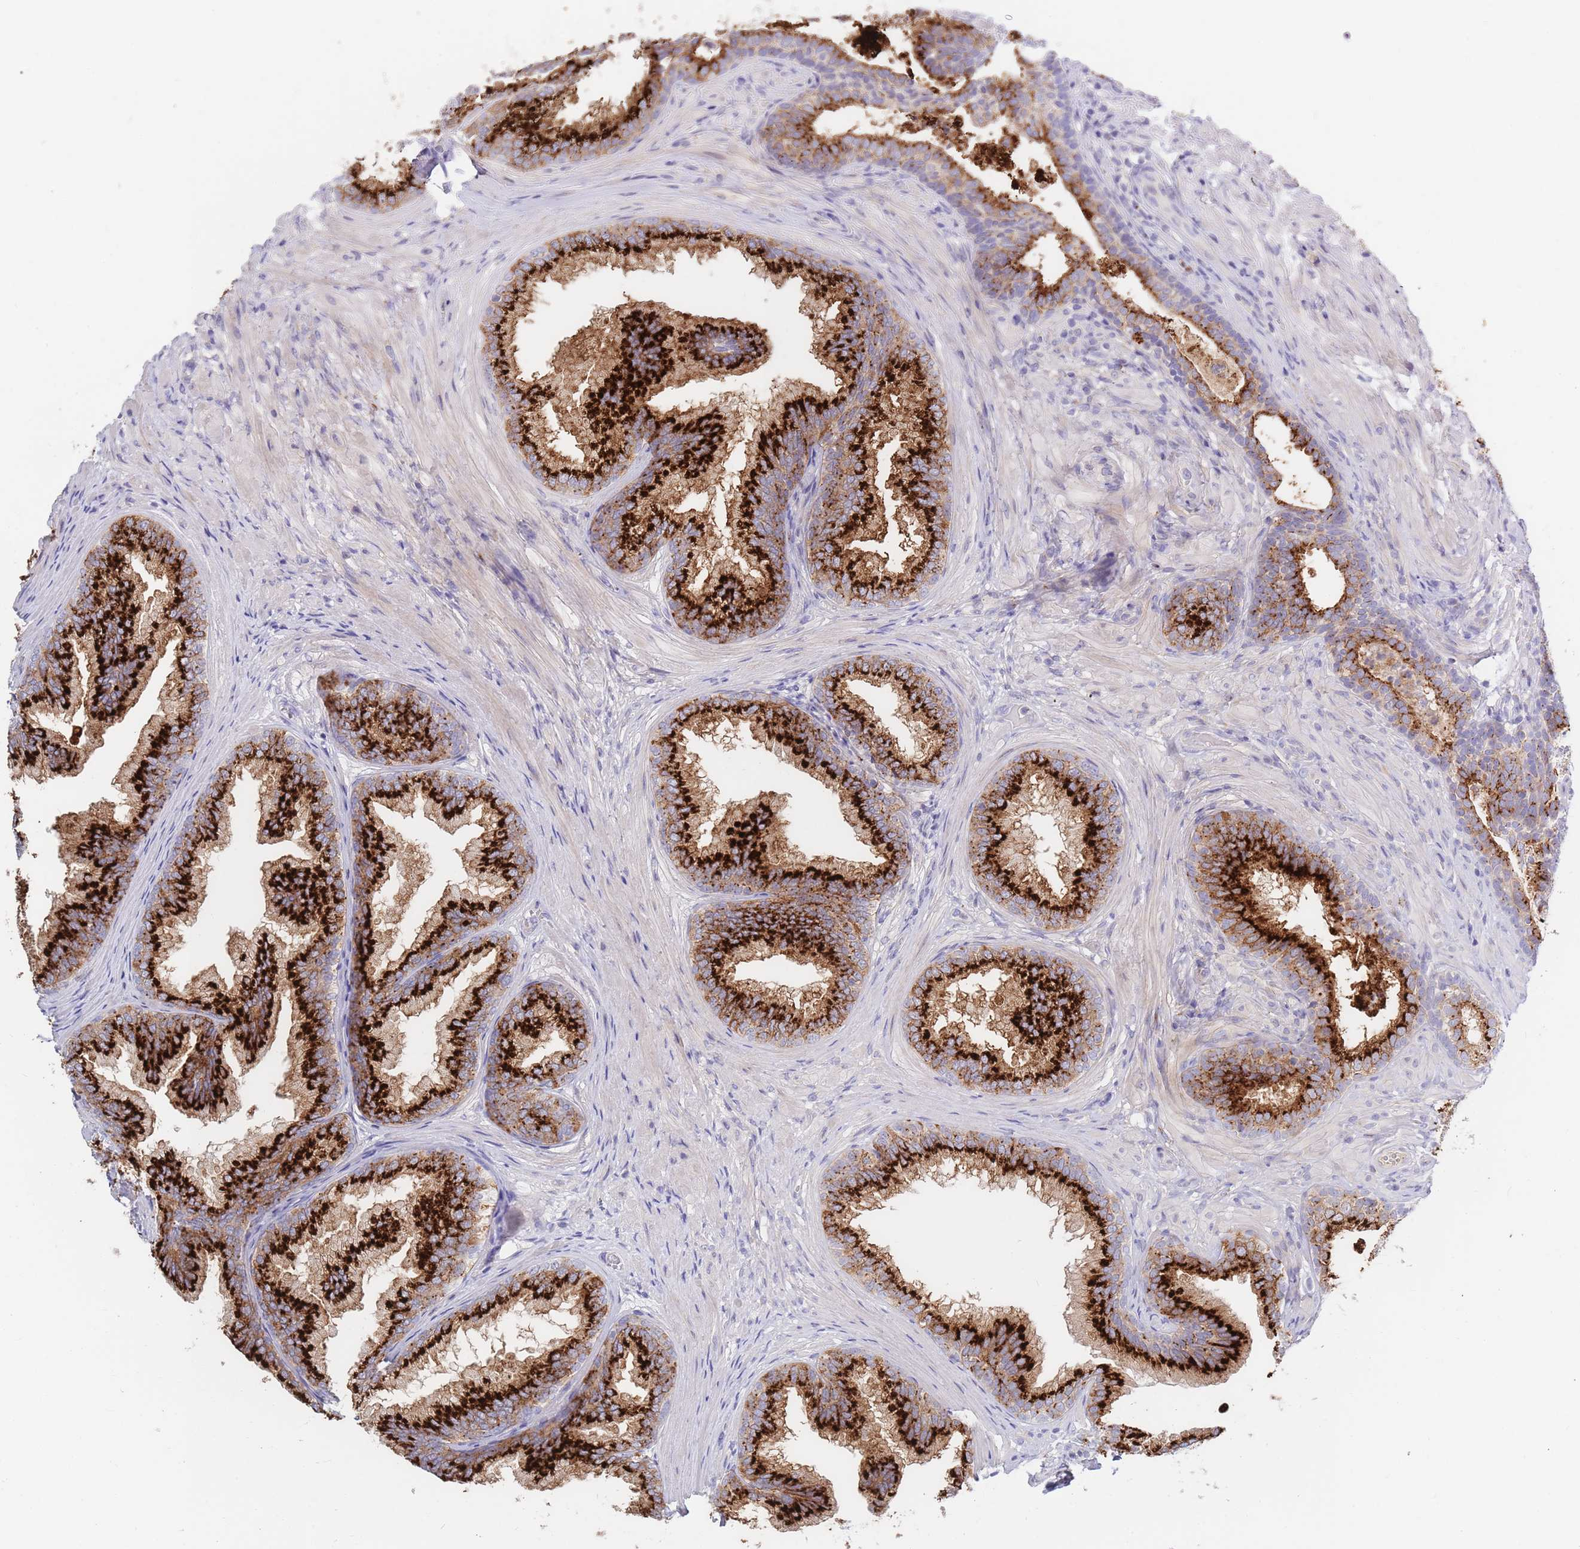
{"staining": {"intensity": "strong", "quantity": ">75%", "location": "cytoplasmic/membranous"}, "tissue": "prostate", "cell_type": "Glandular cells", "image_type": "normal", "snomed": [{"axis": "morphology", "description": "Normal tissue, NOS"}, {"axis": "topography", "description": "Prostate"}], "caption": "The image exhibits staining of normal prostate, revealing strong cytoplasmic/membranous protein positivity (brown color) within glandular cells.", "gene": "BORCS5", "patient": {"sex": "male", "age": 76}}